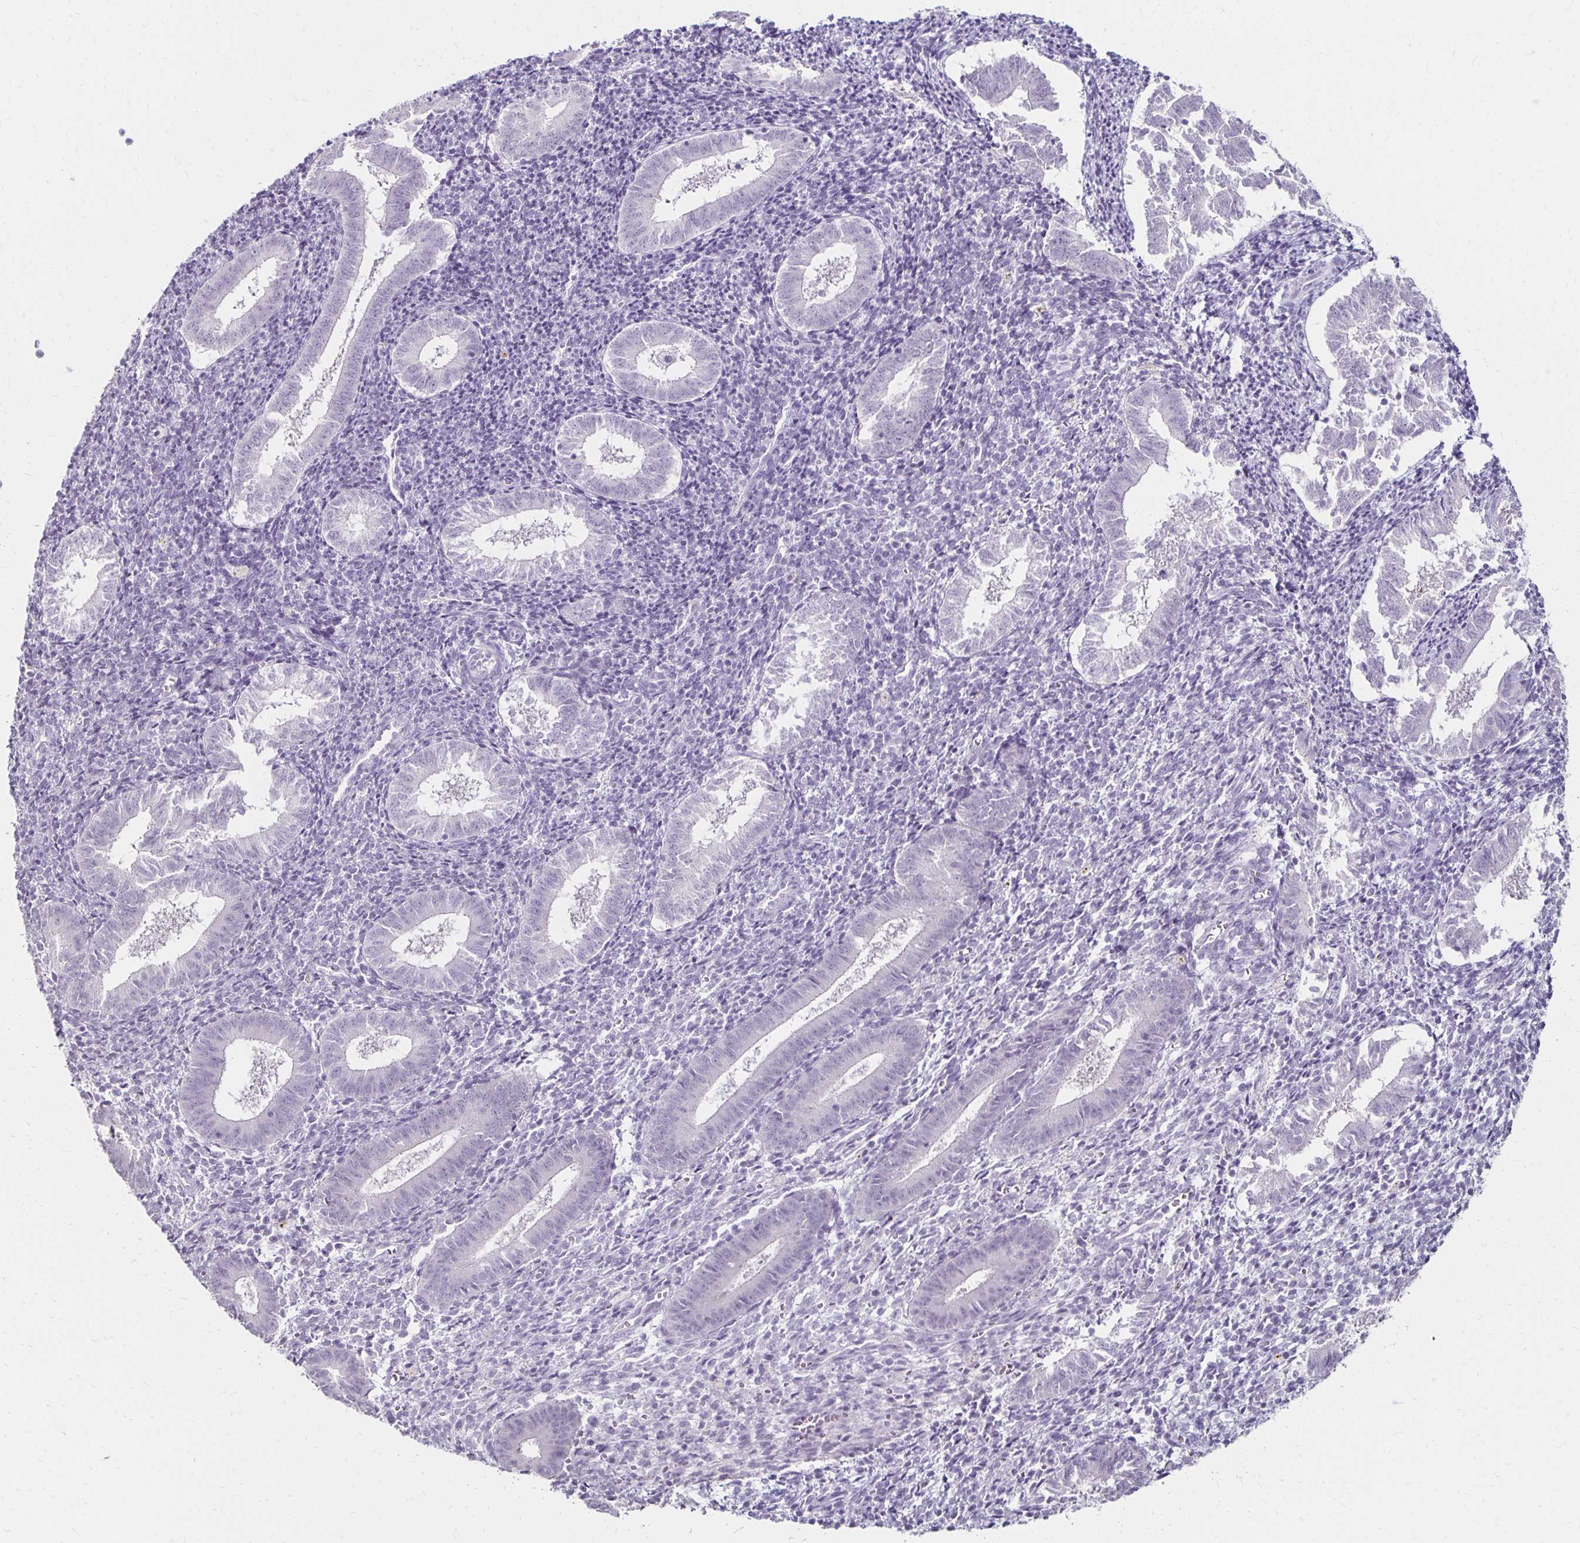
{"staining": {"intensity": "negative", "quantity": "none", "location": "none"}, "tissue": "endometrium", "cell_type": "Cells in endometrial stroma", "image_type": "normal", "snomed": [{"axis": "morphology", "description": "Normal tissue, NOS"}, {"axis": "topography", "description": "Endometrium"}], "caption": "This is an immunohistochemistry (IHC) micrograph of normal endometrium. There is no staining in cells in endometrial stroma.", "gene": "TOMM34", "patient": {"sex": "female", "age": 25}}